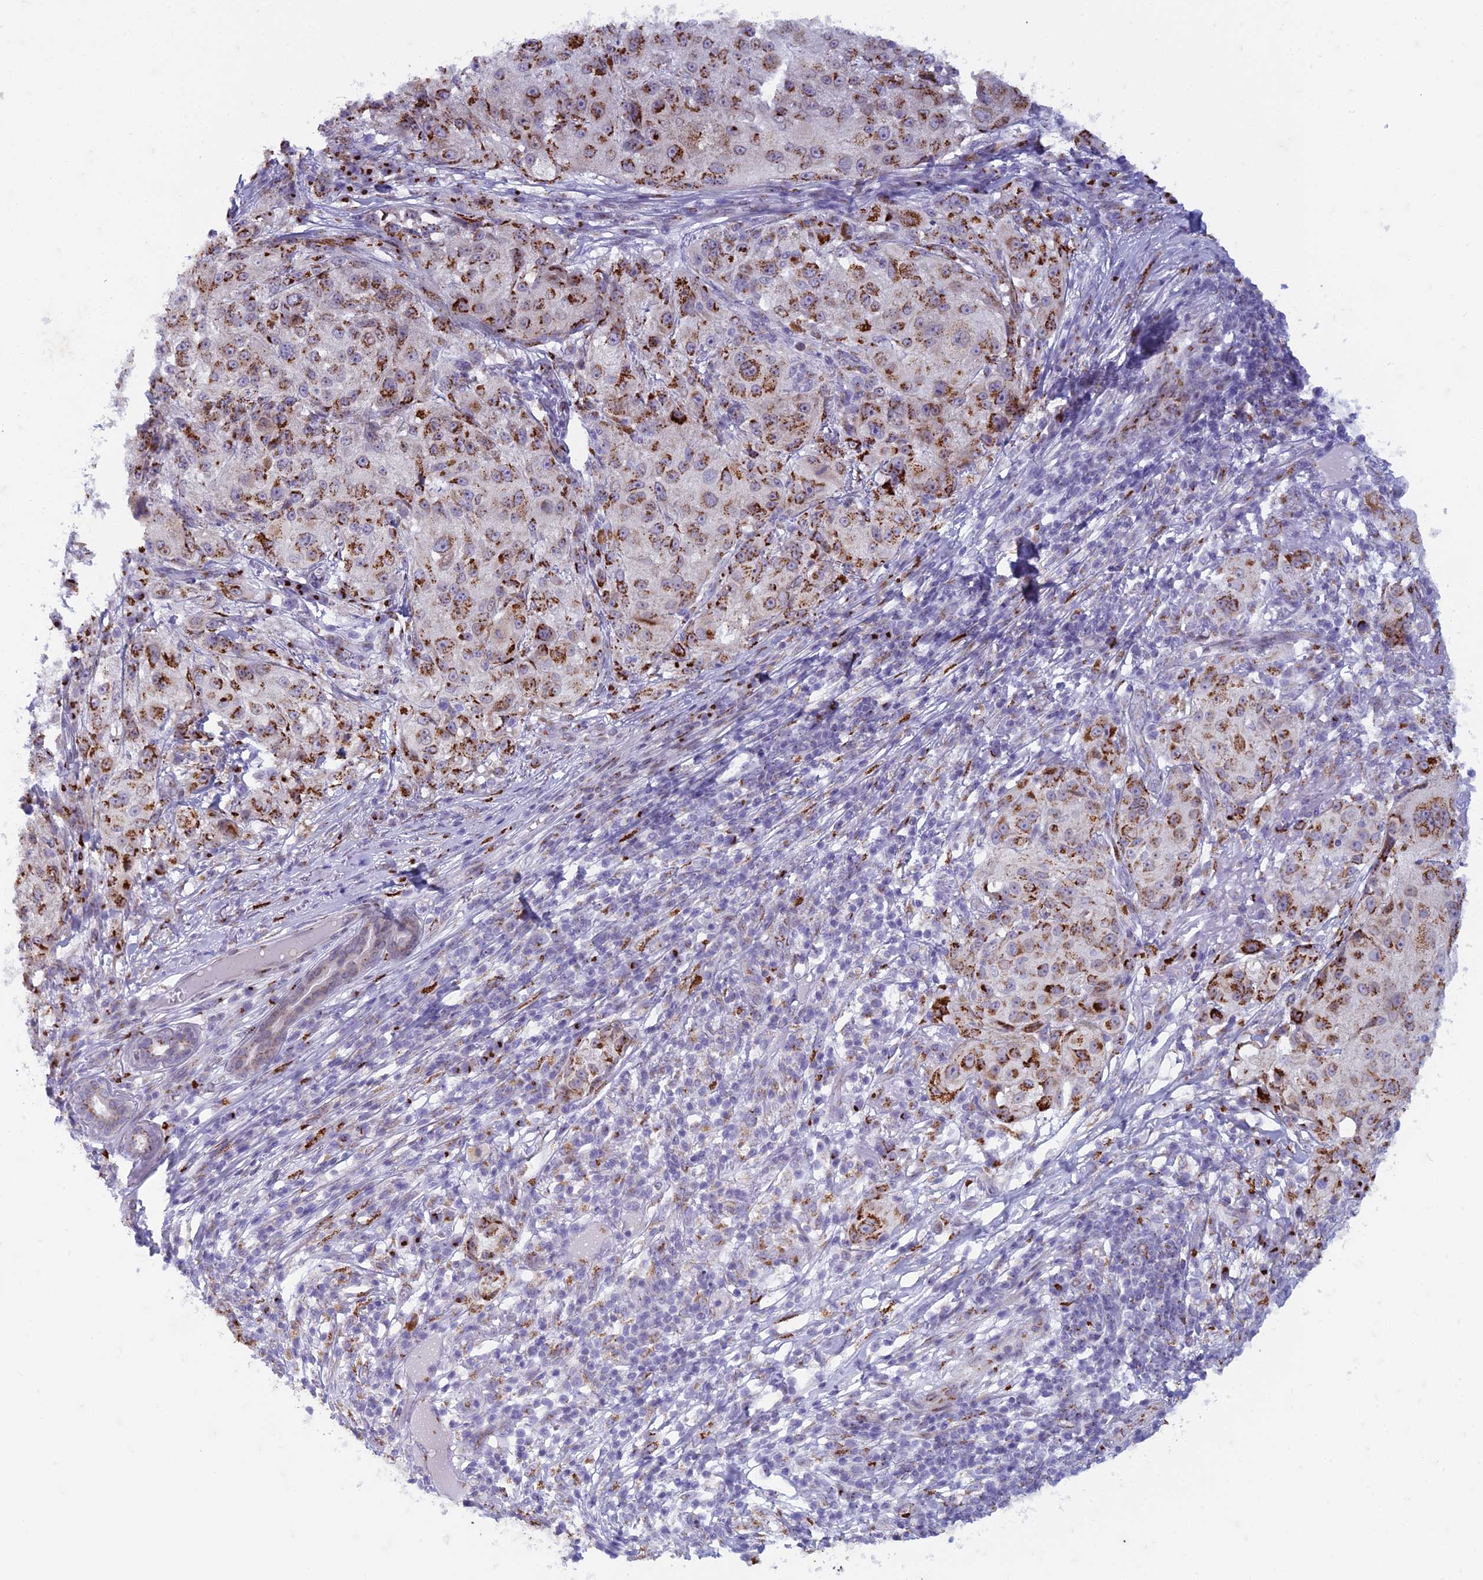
{"staining": {"intensity": "strong", "quantity": ">75%", "location": "cytoplasmic/membranous"}, "tissue": "melanoma", "cell_type": "Tumor cells", "image_type": "cancer", "snomed": [{"axis": "morphology", "description": "Necrosis, NOS"}, {"axis": "morphology", "description": "Malignant melanoma, NOS"}, {"axis": "topography", "description": "Skin"}], "caption": "A high amount of strong cytoplasmic/membranous positivity is identified in about >75% of tumor cells in malignant melanoma tissue.", "gene": "FAM3C", "patient": {"sex": "female", "age": 87}}